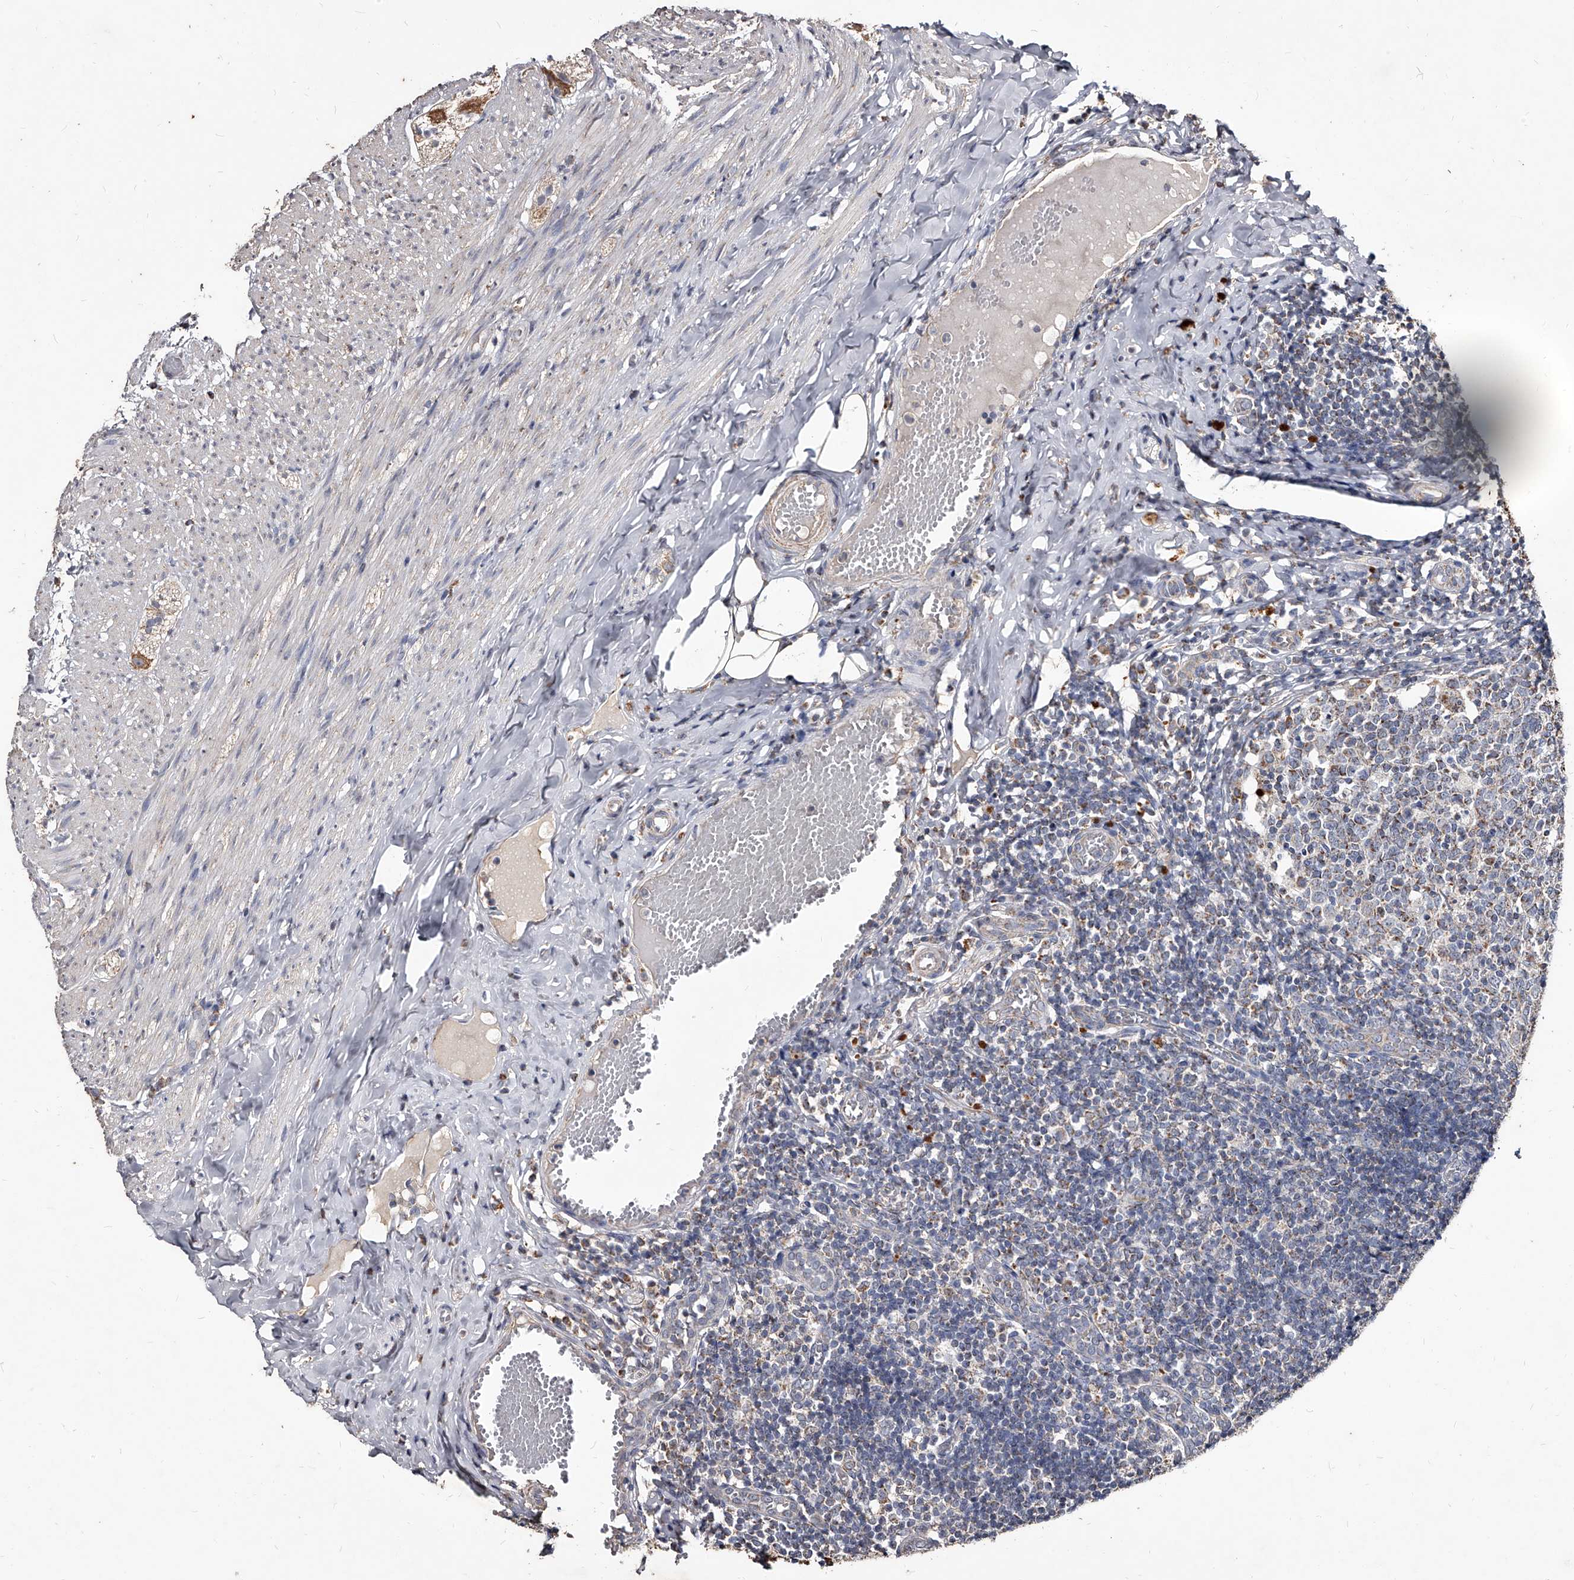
{"staining": {"intensity": "strong", "quantity": ">75%", "location": "cytoplasmic/membranous"}, "tissue": "appendix", "cell_type": "Glandular cells", "image_type": "normal", "snomed": [{"axis": "morphology", "description": "Normal tissue, NOS"}, {"axis": "topography", "description": "Appendix"}], "caption": "Brown immunohistochemical staining in unremarkable human appendix demonstrates strong cytoplasmic/membranous staining in about >75% of glandular cells. (IHC, brightfield microscopy, high magnification).", "gene": "GPR183", "patient": {"sex": "male", "age": 8}}